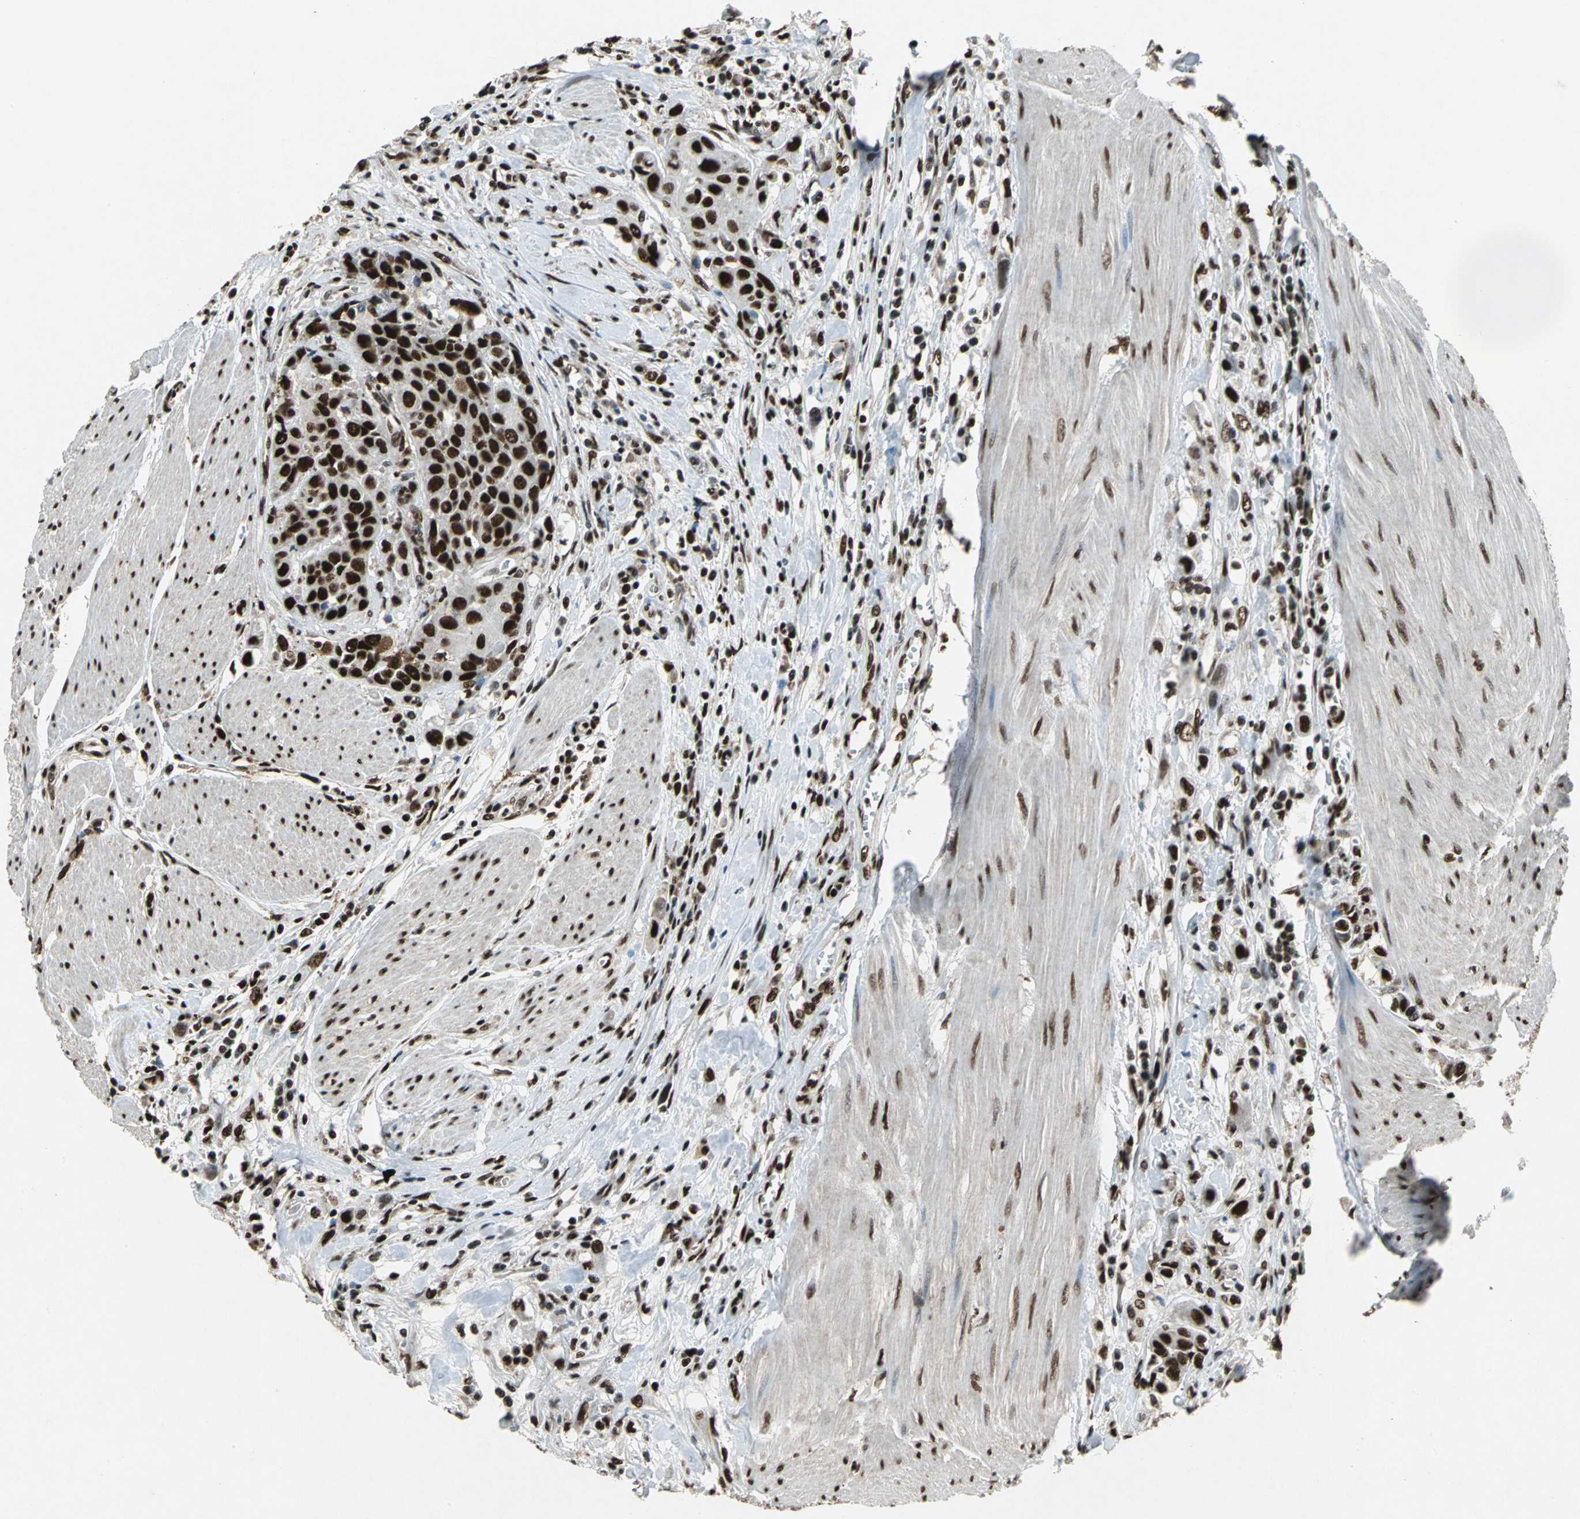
{"staining": {"intensity": "strong", "quantity": ">75%", "location": "nuclear"}, "tissue": "urothelial cancer", "cell_type": "Tumor cells", "image_type": "cancer", "snomed": [{"axis": "morphology", "description": "Urothelial carcinoma, High grade"}, {"axis": "topography", "description": "Urinary bladder"}], "caption": "Immunohistochemistry photomicrograph of high-grade urothelial carcinoma stained for a protein (brown), which demonstrates high levels of strong nuclear expression in approximately >75% of tumor cells.", "gene": "MTA2", "patient": {"sex": "male", "age": 50}}